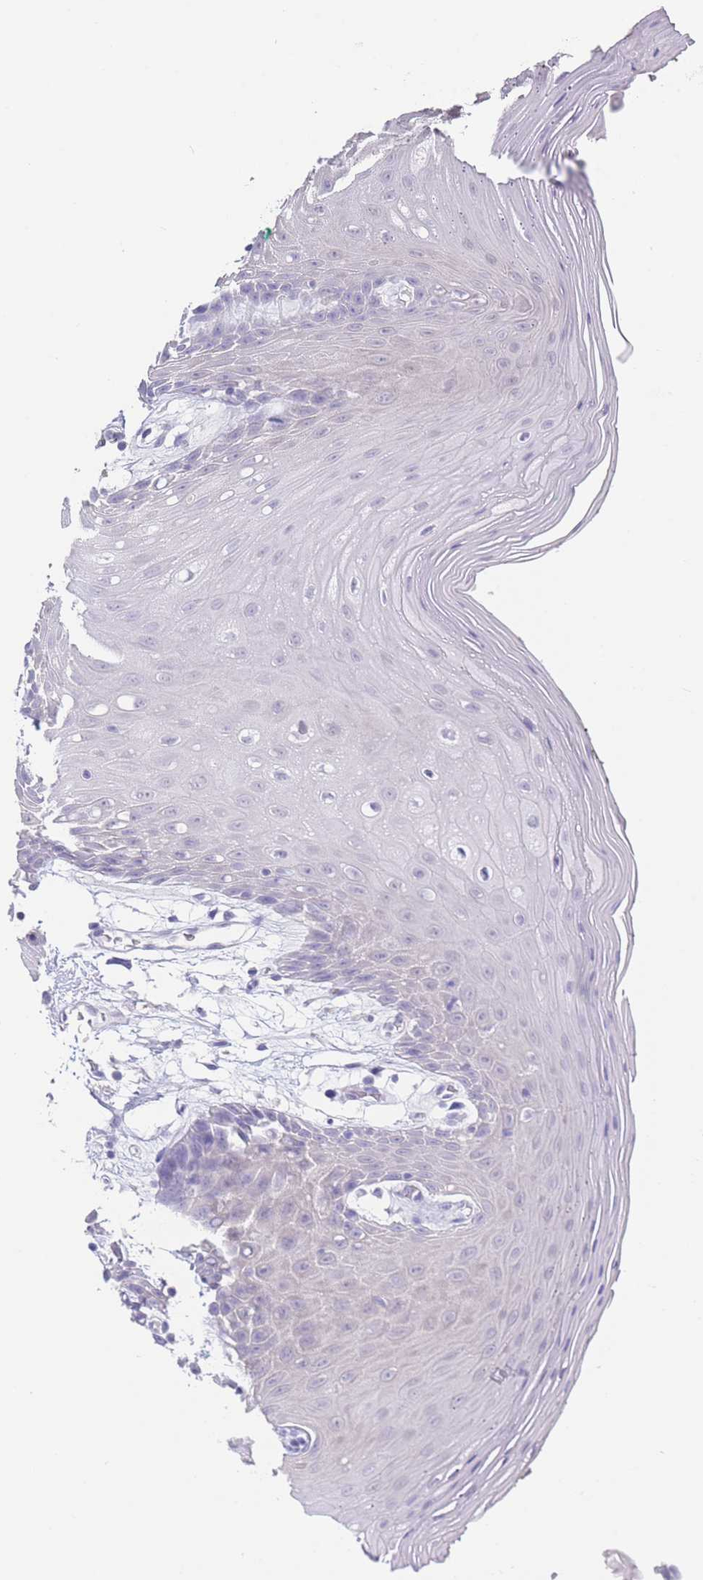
{"staining": {"intensity": "negative", "quantity": "none", "location": "none"}, "tissue": "oral mucosa", "cell_type": "Squamous epithelial cells", "image_type": "normal", "snomed": [{"axis": "morphology", "description": "Normal tissue, NOS"}, {"axis": "topography", "description": "Oral tissue"}, {"axis": "topography", "description": "Tounge, NOS"}], "caption": "Squamous epithelial cells show no significant protein staining in unremarkable oral mucosa. The staining was performed using DAB (3,3'-diaminobenzidine) to visualize the protein expression in brown, while the nuclei were stained in blue with hematoxylin (Magnification: 20x).", "gene": "CD37", "patient": {"sex": "female", "age": 59}}